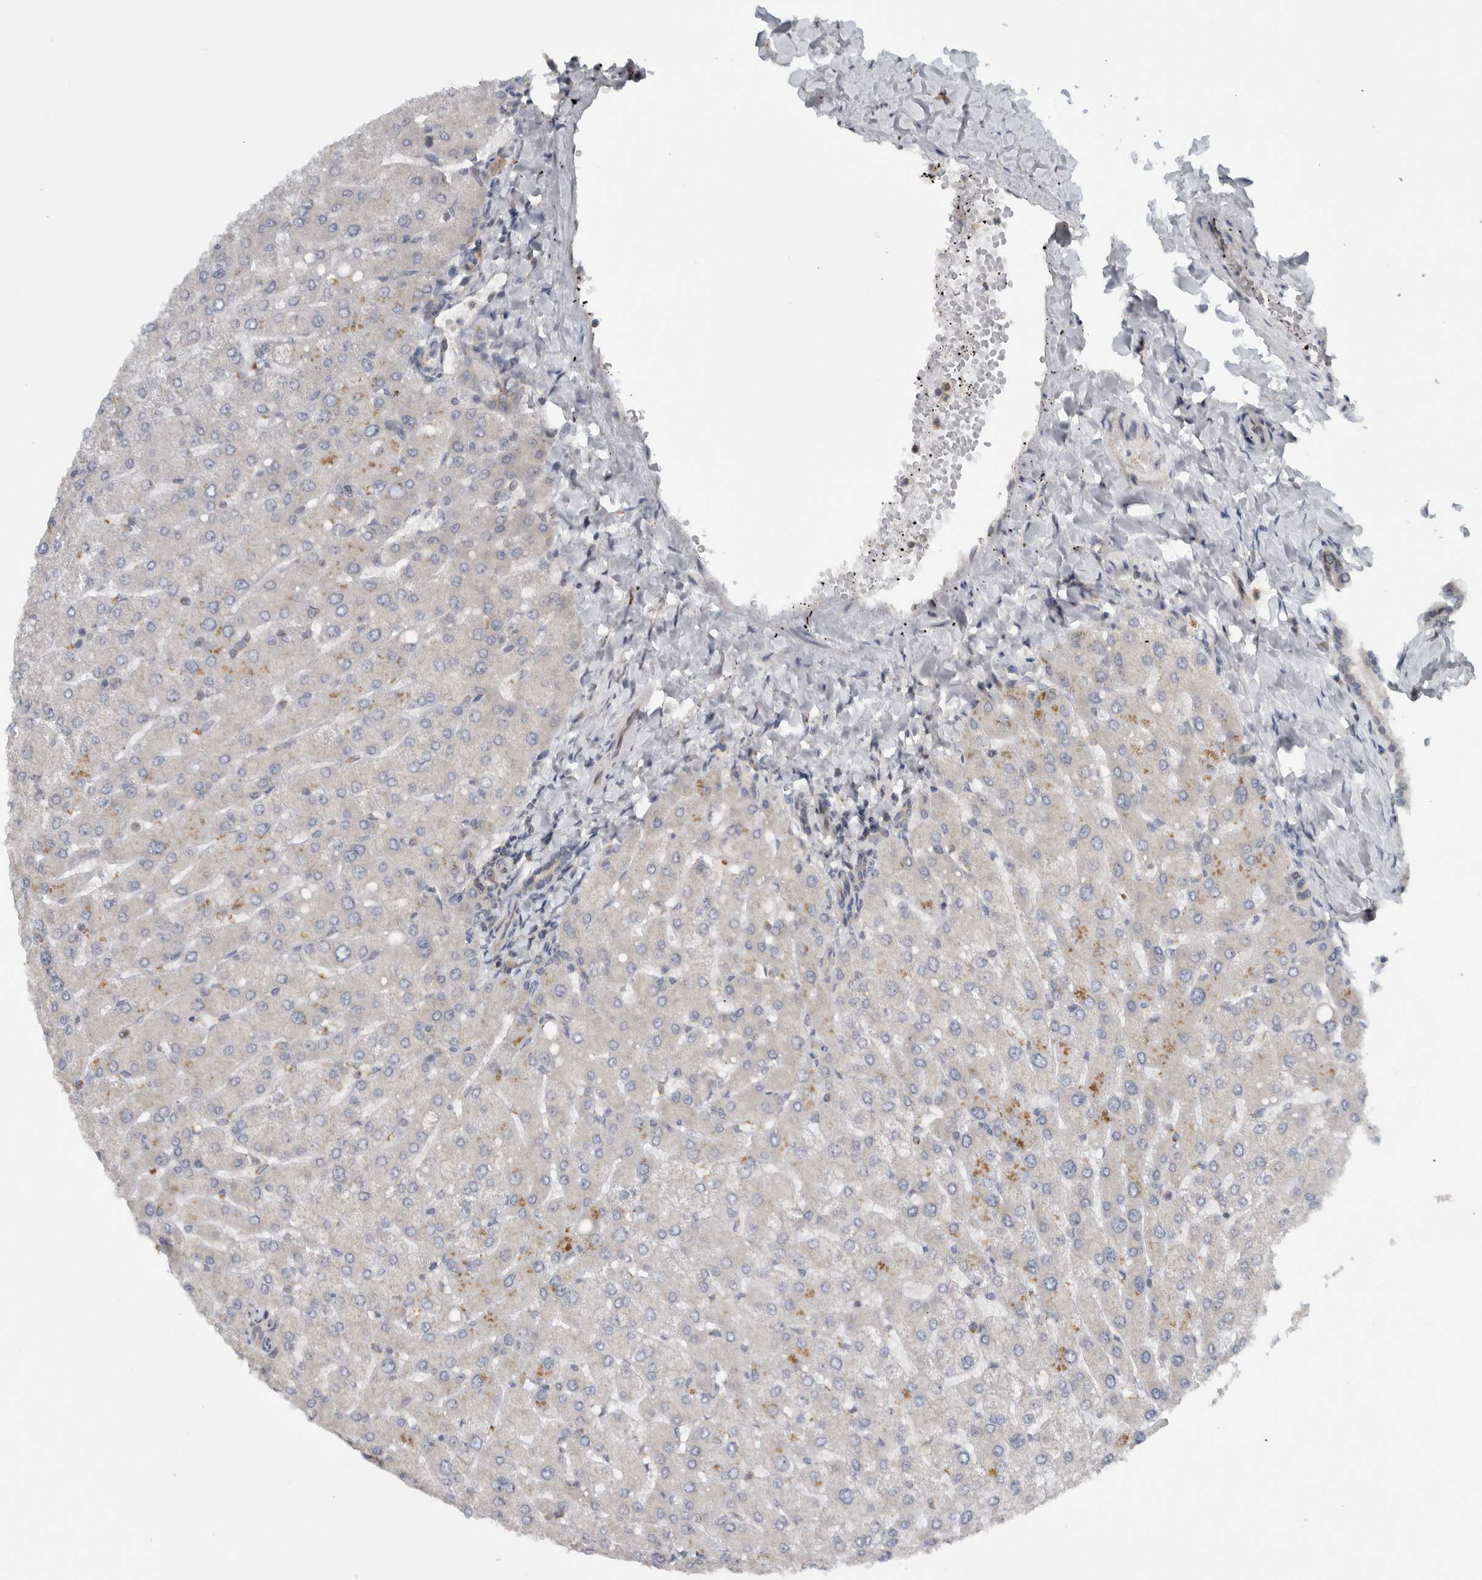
{"staining": {"intensity": "weak", "quantity": "<25%", "location": "cytoplasmic/membranous"}, "tissue": "liver", "cell_type": "Cholangiocytes", "image_type": "normal", "snomed": [{"axis": "morphology", "description": "Normal tissue, NOS"}, {"axis": "topography", "description": "Liver"}], "caption": "Immunohistochemistry photomicrograph of benign liver: human liver stained with DAB (3,3'-diaminobenzidine) reveals no significant protein staining in cholangiocytes.", "gene": "CCDC43", "patient": {"sex": "male", "age": 55}}